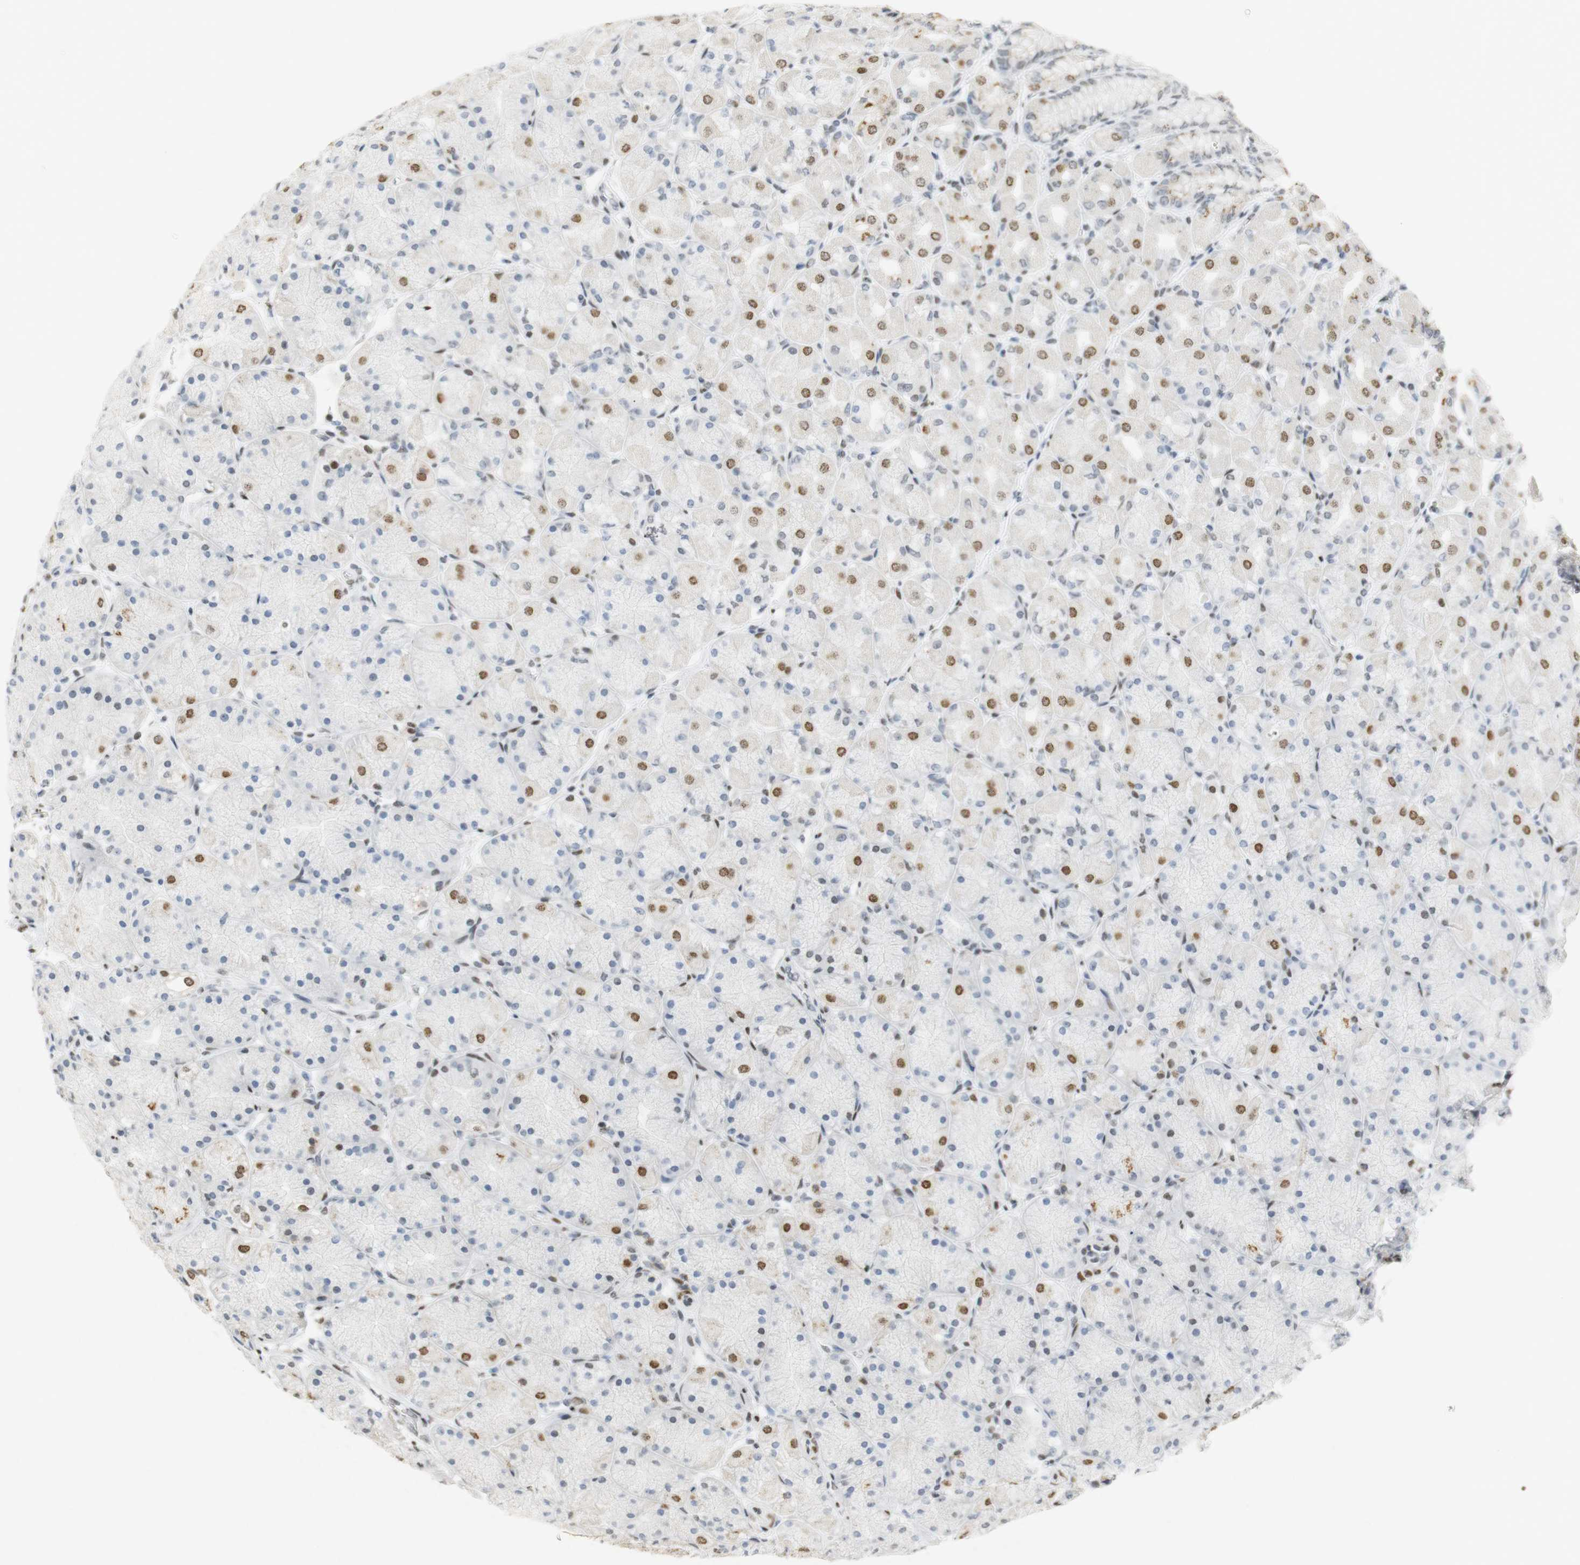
{"staining": {"intensity": "moderate", "quantity": "<25%", "location": "nuclear"}, "tissue": "stomach", "cell_type": "Glandular cells", "image_type": "normal", "snomed": [{"axis": "morphology", "description": "Normal tissue, NOS"}, {"axis": "topography", "description": "Stomach, upper"}], "caption": "IHC histopathology image of benign human stomach stained for a protein (brown), which shows low levels of moderate nuclear expression in approximately <25% of glandular cells.", "gene": "BMI1", "patient": {"sex": "female", "age": 56}}